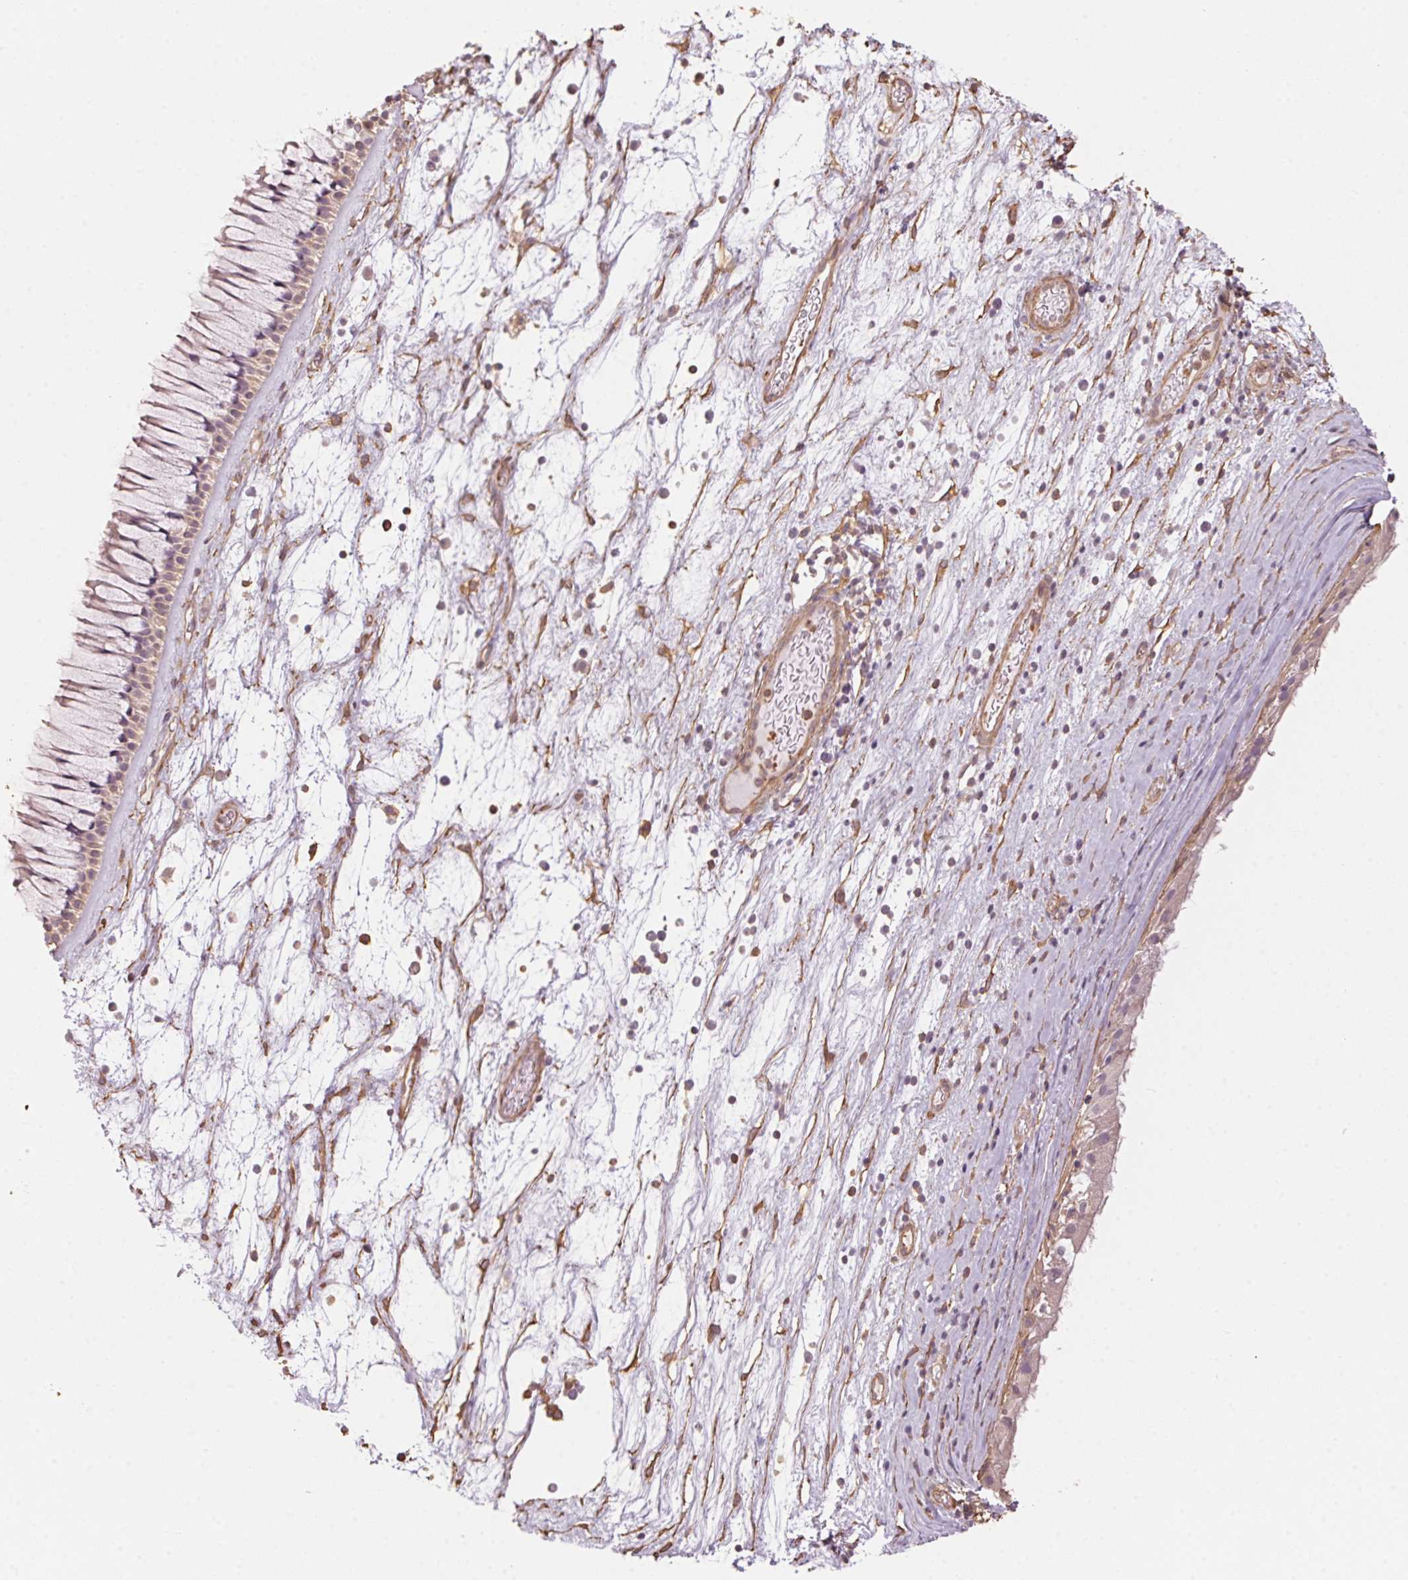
{"staining": {"intensity": "weak", "quantity": "<25%", "location": "cytoplasmic/membranous"}, "tissue": "nasopharynx", "cell_type": "Respiratory epithelial cells", "image_type": "normal", "snomed": [{"axis": "morphology", "description": "Normal tissue, NOS"}, {"axis": "topography", "description": "Nasopharynx"}], "caption": "IHC of benign human nasopharynx exhibits no expression in respiratory epithelial cells. (Stains: DAB IHC with hematoxylin counter stain, Microscopy: brightfield microscopy at high magnification).", "gene": "QDPR", "patient": {"sex": "male", "age": 74}}